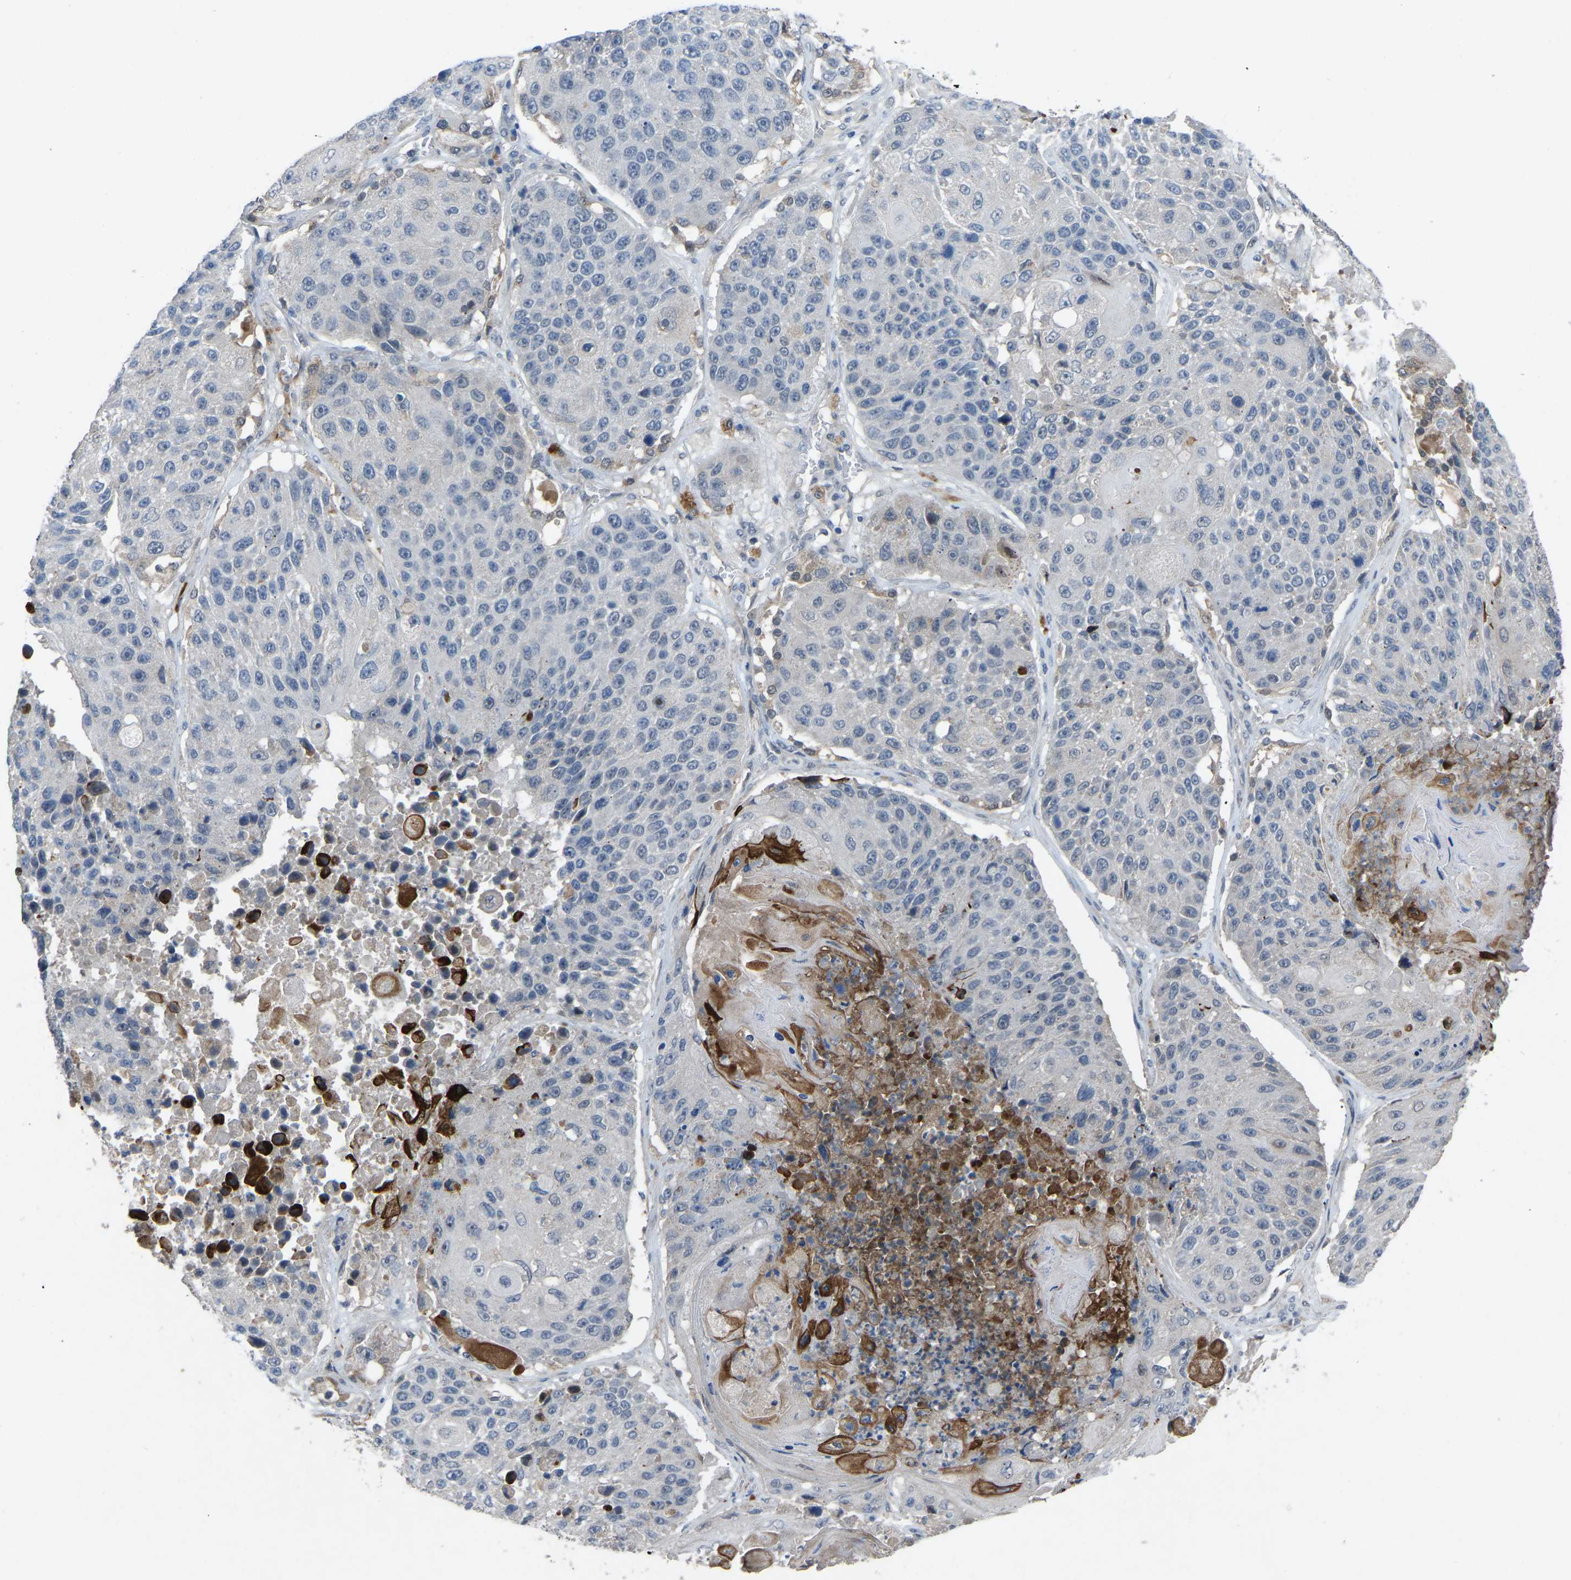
{"staining": {"intensity": "negative", "quantity": "none", "location": "none"}, "tissue": "lung cancer", "cell_type": "Tumor cells", "image_type": "cancer", "snomed": [{"axis": "morphology", "description": "Squamous cell carcinoma, NOS"}, {"axis": "topography", "description": "Lung"}], "caption": "Immunohistochemistry (IHC) histopathology image of lung cancer (squamous cell carcinoma) stained for a protein (brown), which reveals no staining in tumor cells.", "gene": "FHIT", "patient": {"sex": "male", "age": 61}}